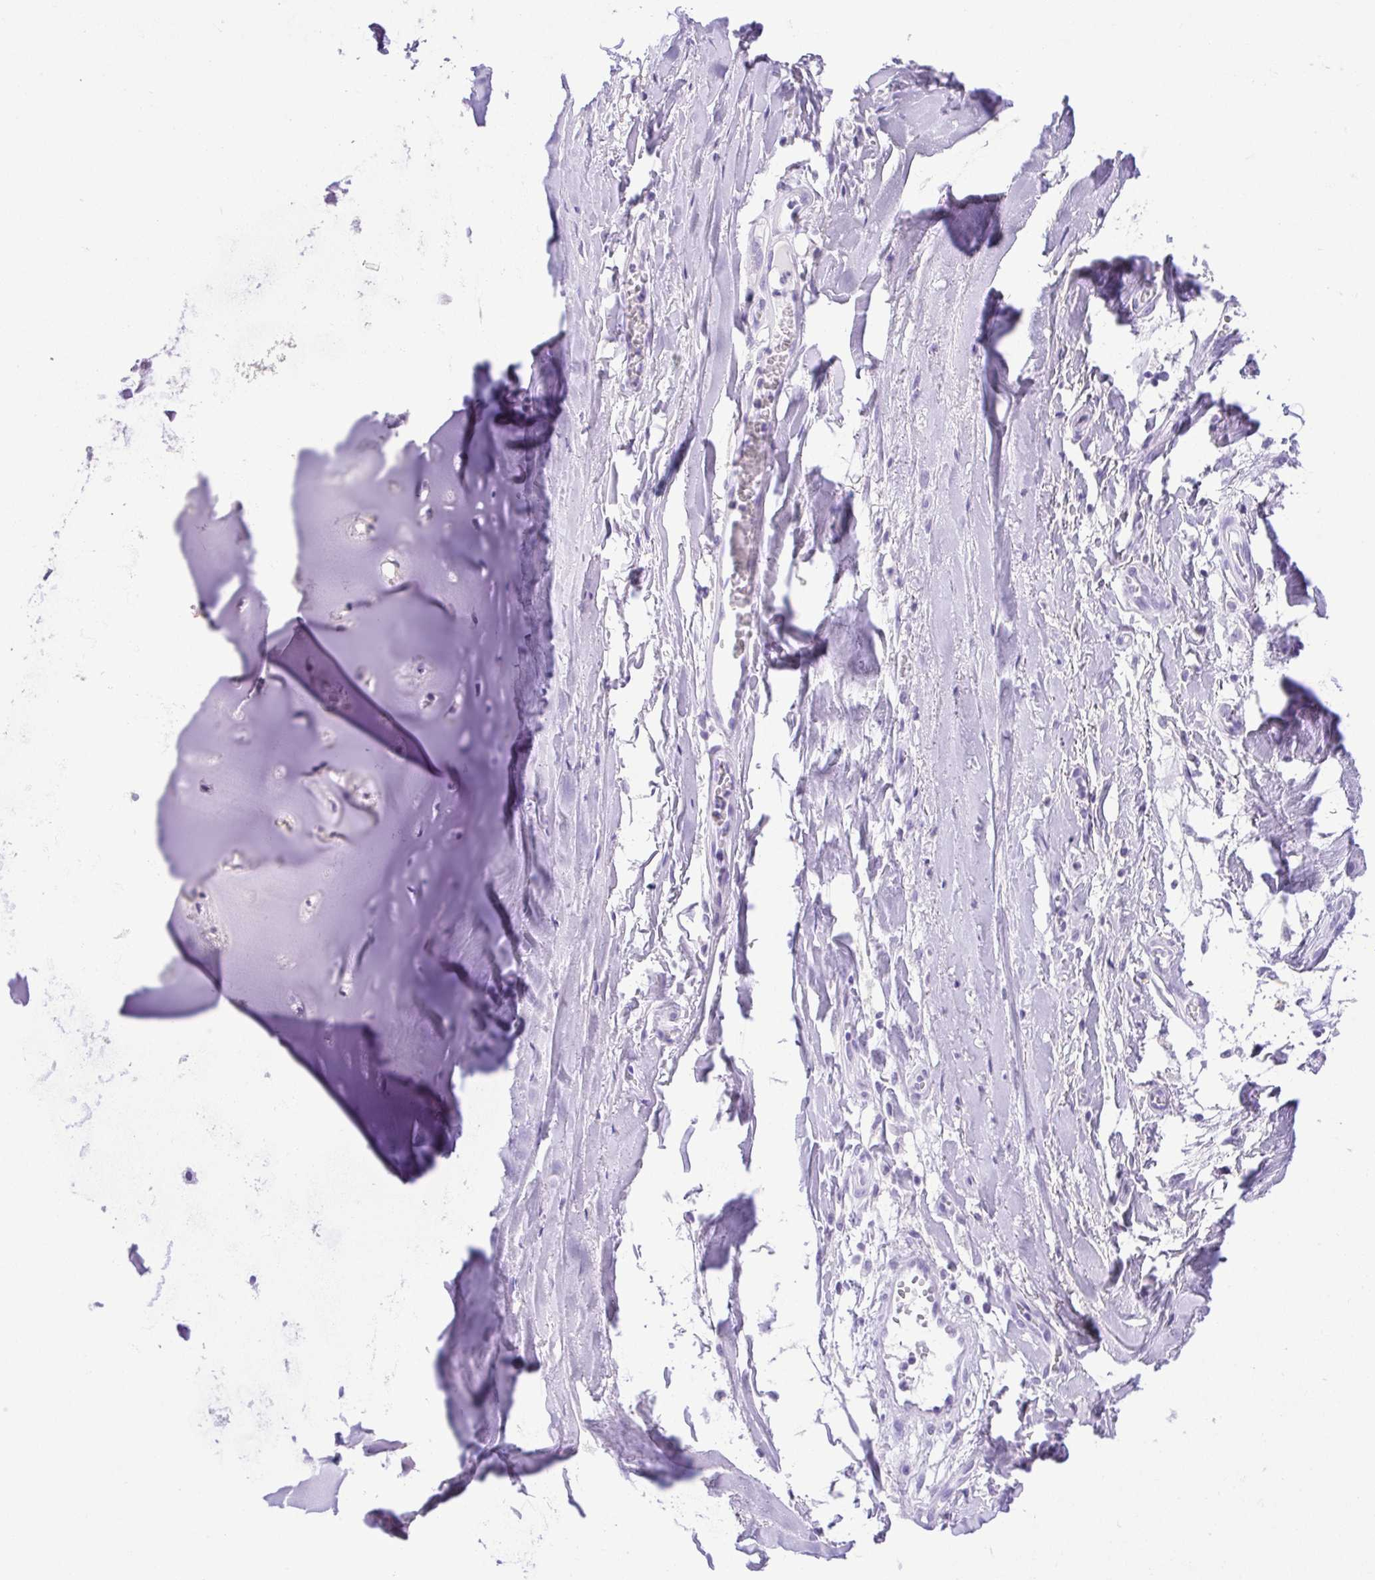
{"staining": {"intensity": "negative", "quantity": "none", "location": "none"}, "tissue": "adipose tissue", "cell_type": "Adipocytes", "image_type": "normal", "snomed": [{"axis": "morphology", "description": "Normal tissue, NOS"}, {"axis": "topography", "description": "Cartilage tissue"}, {"axis": "topography", "description": "Nasopharynx"}, {"axis": "topography", "description": "Thyroid gland"}], "caption": "This is an immunohistochemistry (IHC) micrograph of benign adipose tissue. There is no staining in adipocytes.", "gene": "CDSN", "patient": {"sex": "male", "age": 63}}